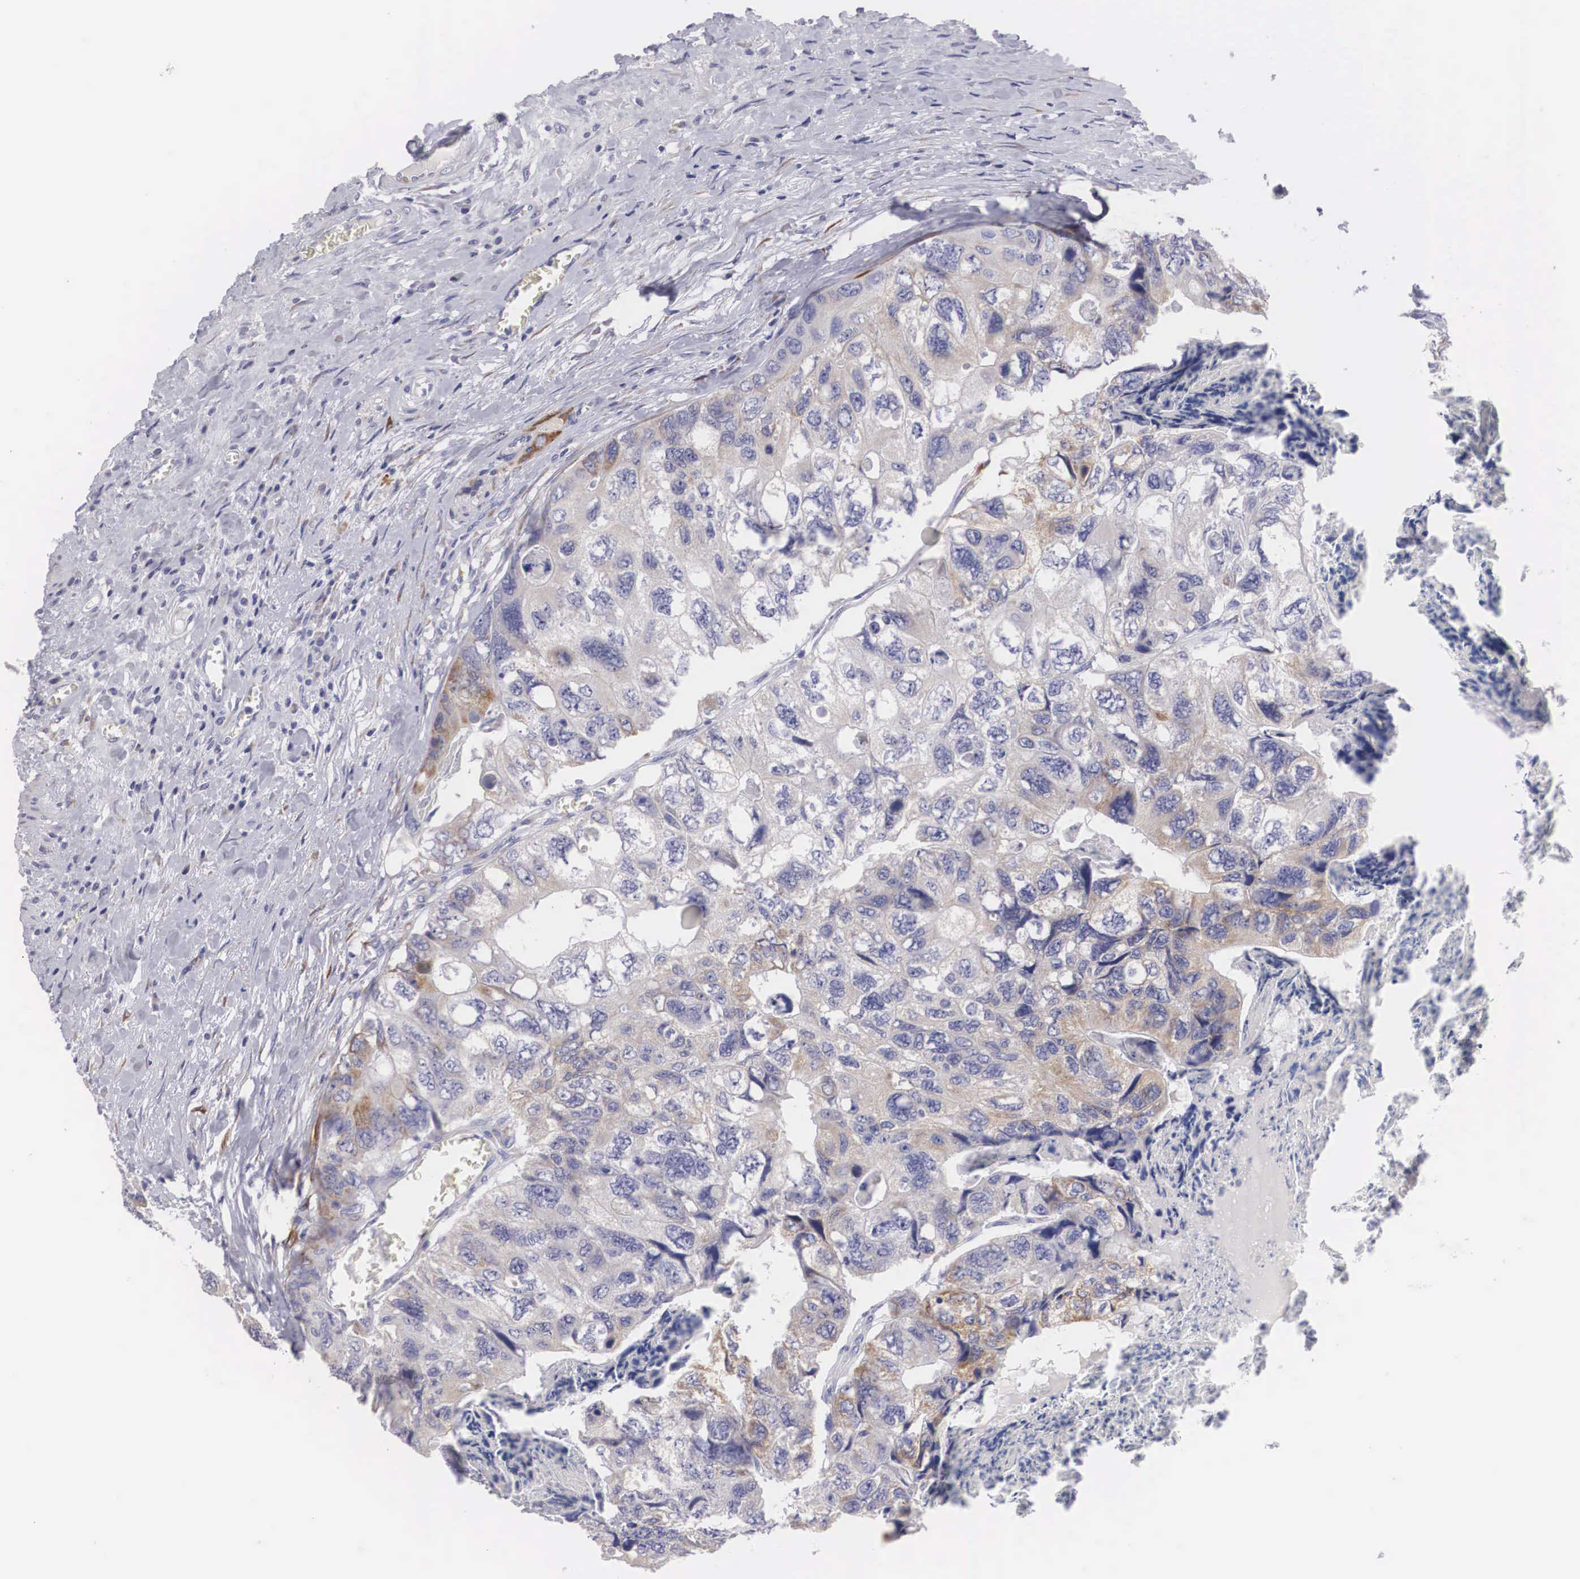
{"staining": {"intensity": "moderate", "quantity": "25%-75%", "location": "cytoplasmic/membranous"}, "tissue": "colorectal cancer", "cell_type": "Tumor cells", "image_type": "cancer", "snomed": [{"axis": "morphology", "description": "Adenocarcinoma, NOS"}, {"axis": "topography", "description": "Rectum"}], "caption": "Colorectal cancer (adenocarcinoma) was stained to show a protein in brown. There is medium levels of moderate cytoplasmic/membranous expression in approximately 25%-75% of tumor cells. Using DAB (3,3'-diaminobenzidine) (brown) and hematoxylin (blue) stains, captured at high magnification using brightfield microscopy.", "gene": "ARMCX3", "patient": {"sex": "female", "age": 82}}